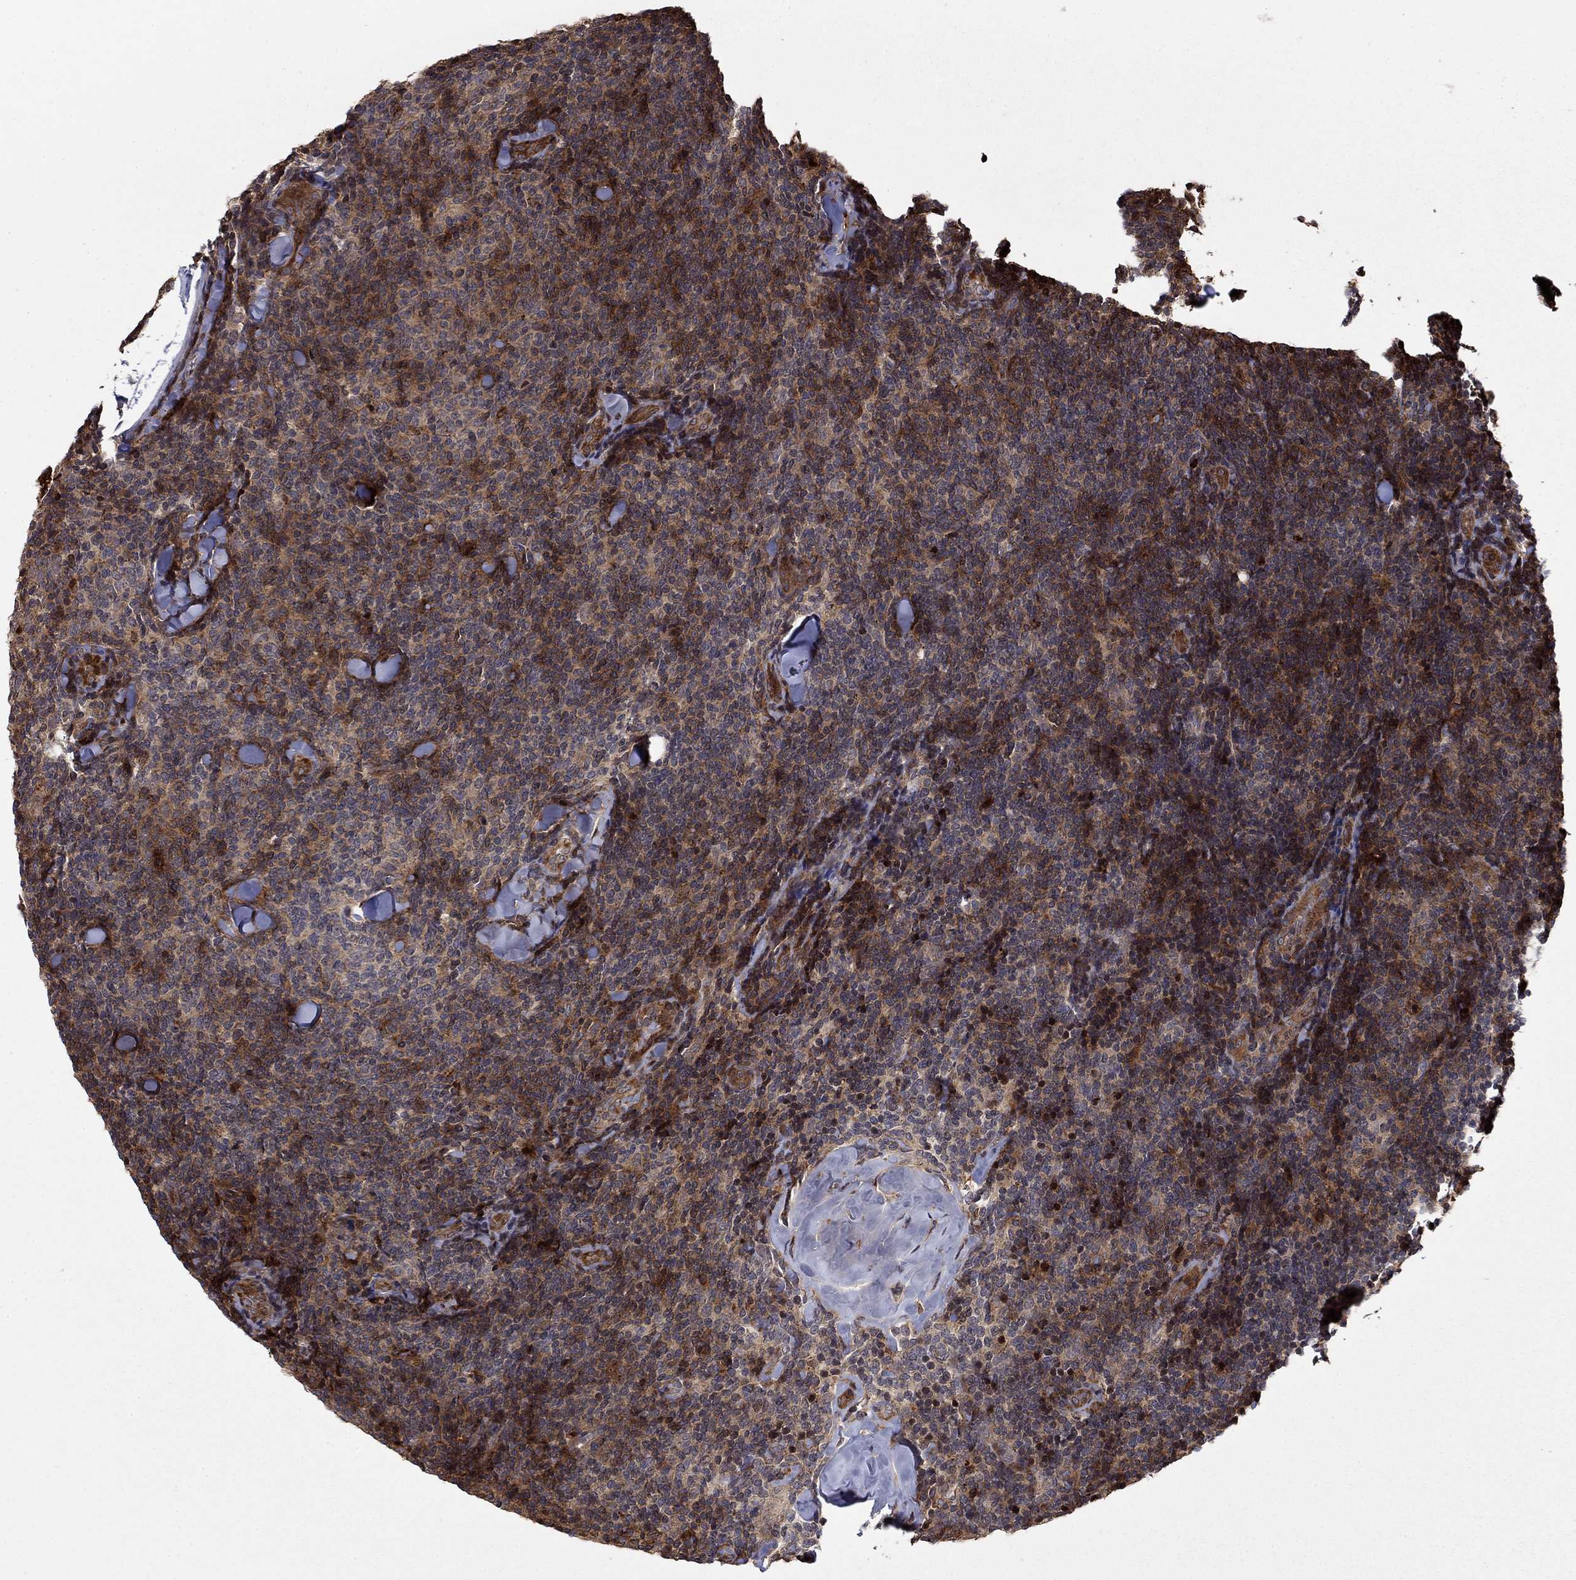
{"staining": {"intensity": "moderate", "quantity": "25%-75%", "location": "cytoplasmic/membranous"}, "tissue": "lymphoma", "cell_type": "Tumor cells", "image_type": "cancer", "snomed": [{"axis": "morphology", "description": "Malignant lymphoma, non-Hodgkin's type, Low grade"}, {"axis": "topography", "description": "Lymph node"}], "caption": "A high-resolution micrograph shows IHC staining of low-grade malignant lymphoma, non-Hodgkin's type, which displays moderate cytoplasmic/membranous positivity in approximately 25%-75% of tumor cells.", "gene": "LPCAT4", "patient": {"sex": "female", "age": 56}}